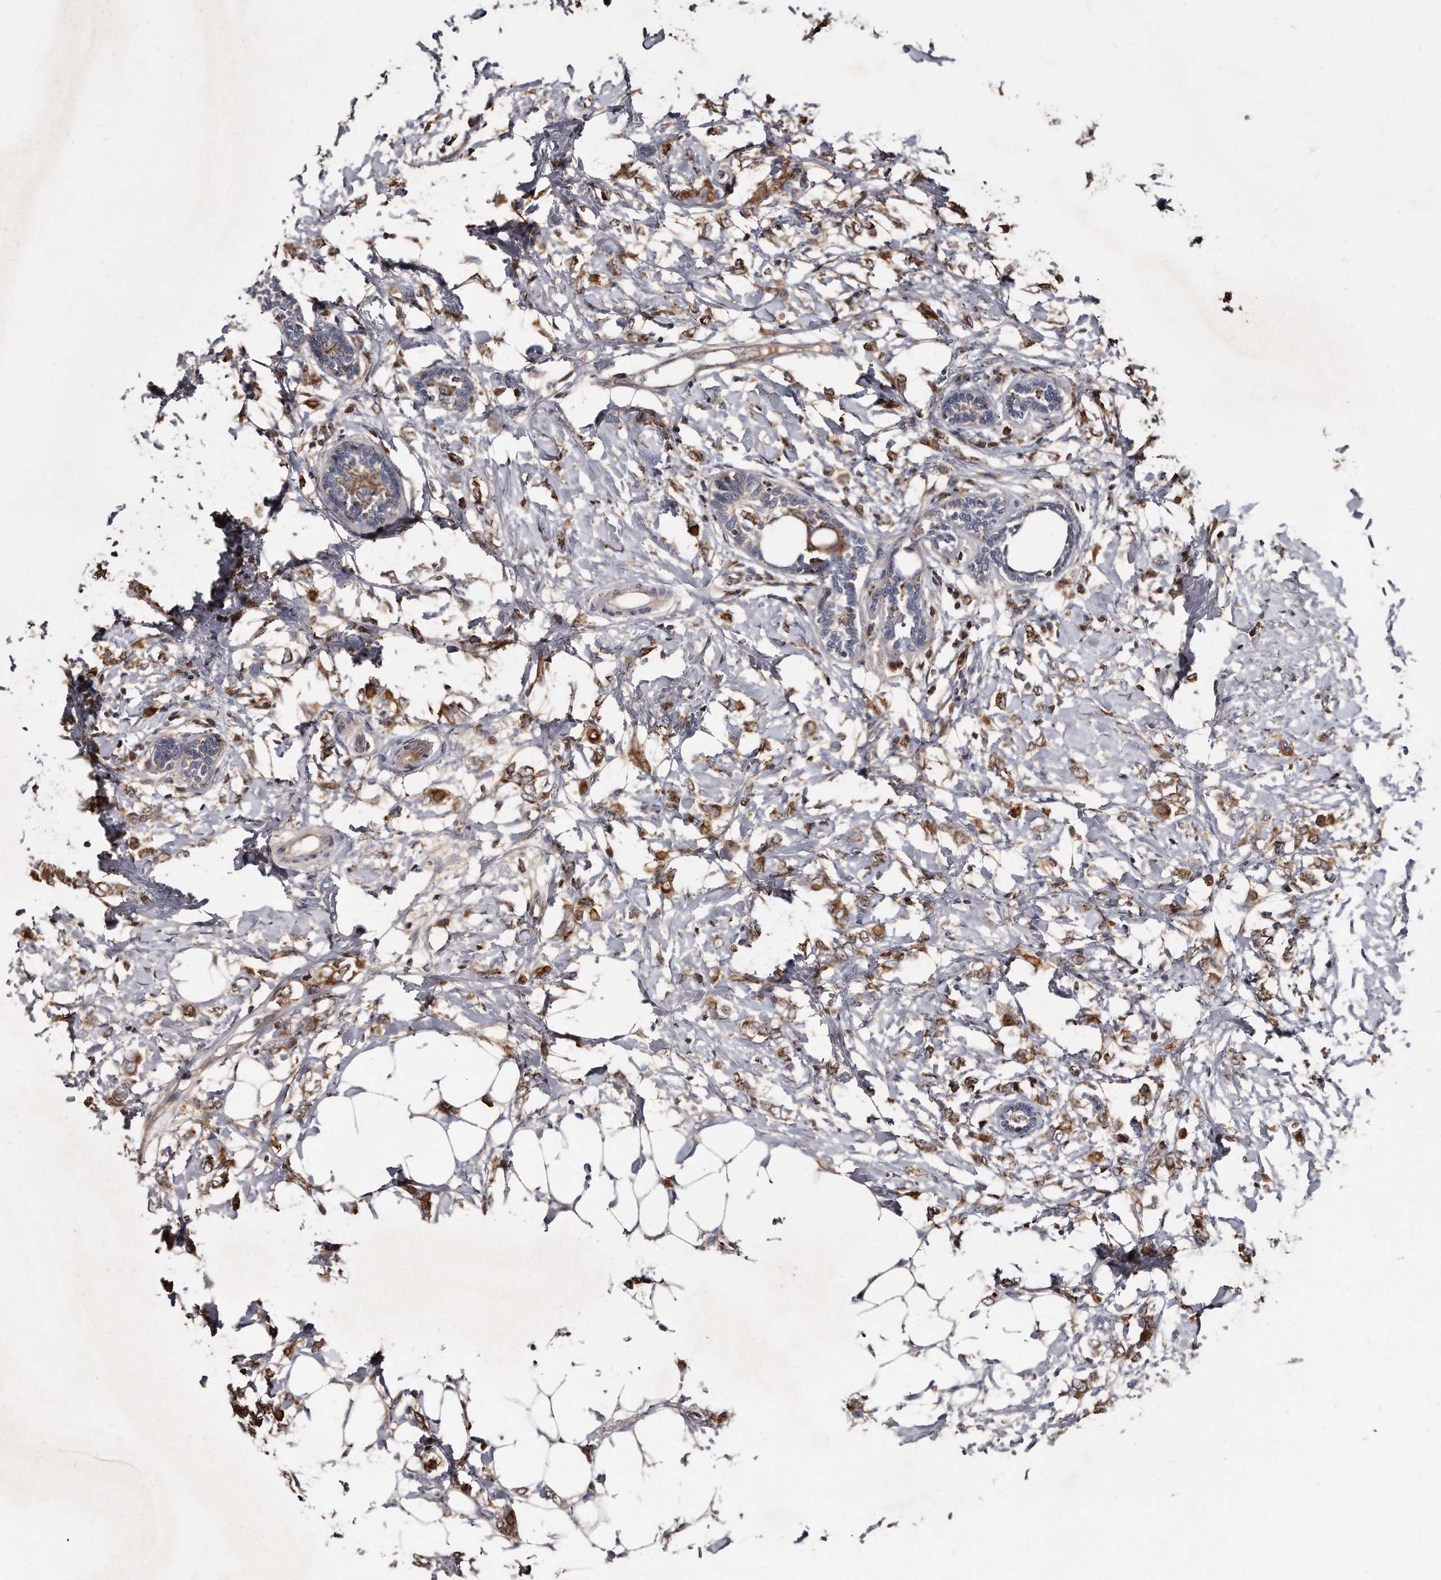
{"staining": {"intensity": "moderate", "quantity": ">75%", "location": "cytoplasmic/membranous"}, "tissue": "breast cancer", "cell_type": "Tumor cells", "image_type": "cancer", "snomed": [{"axis": "morphology", "description": "Normal tissue, NOS"}, {"axis": "morphology", "description": "Lobular carcinoma"}, {"axis": "topography", "description": "Breast"}], "caption": "Protein analysis of breast cancer (lobular carcinoma) tissue exhibits moderate cytoplasmic/membranous positivity in about >75% of tumor cells.", "gene": "FAM136A", "patient": {"sex": "female", "age": 47}}